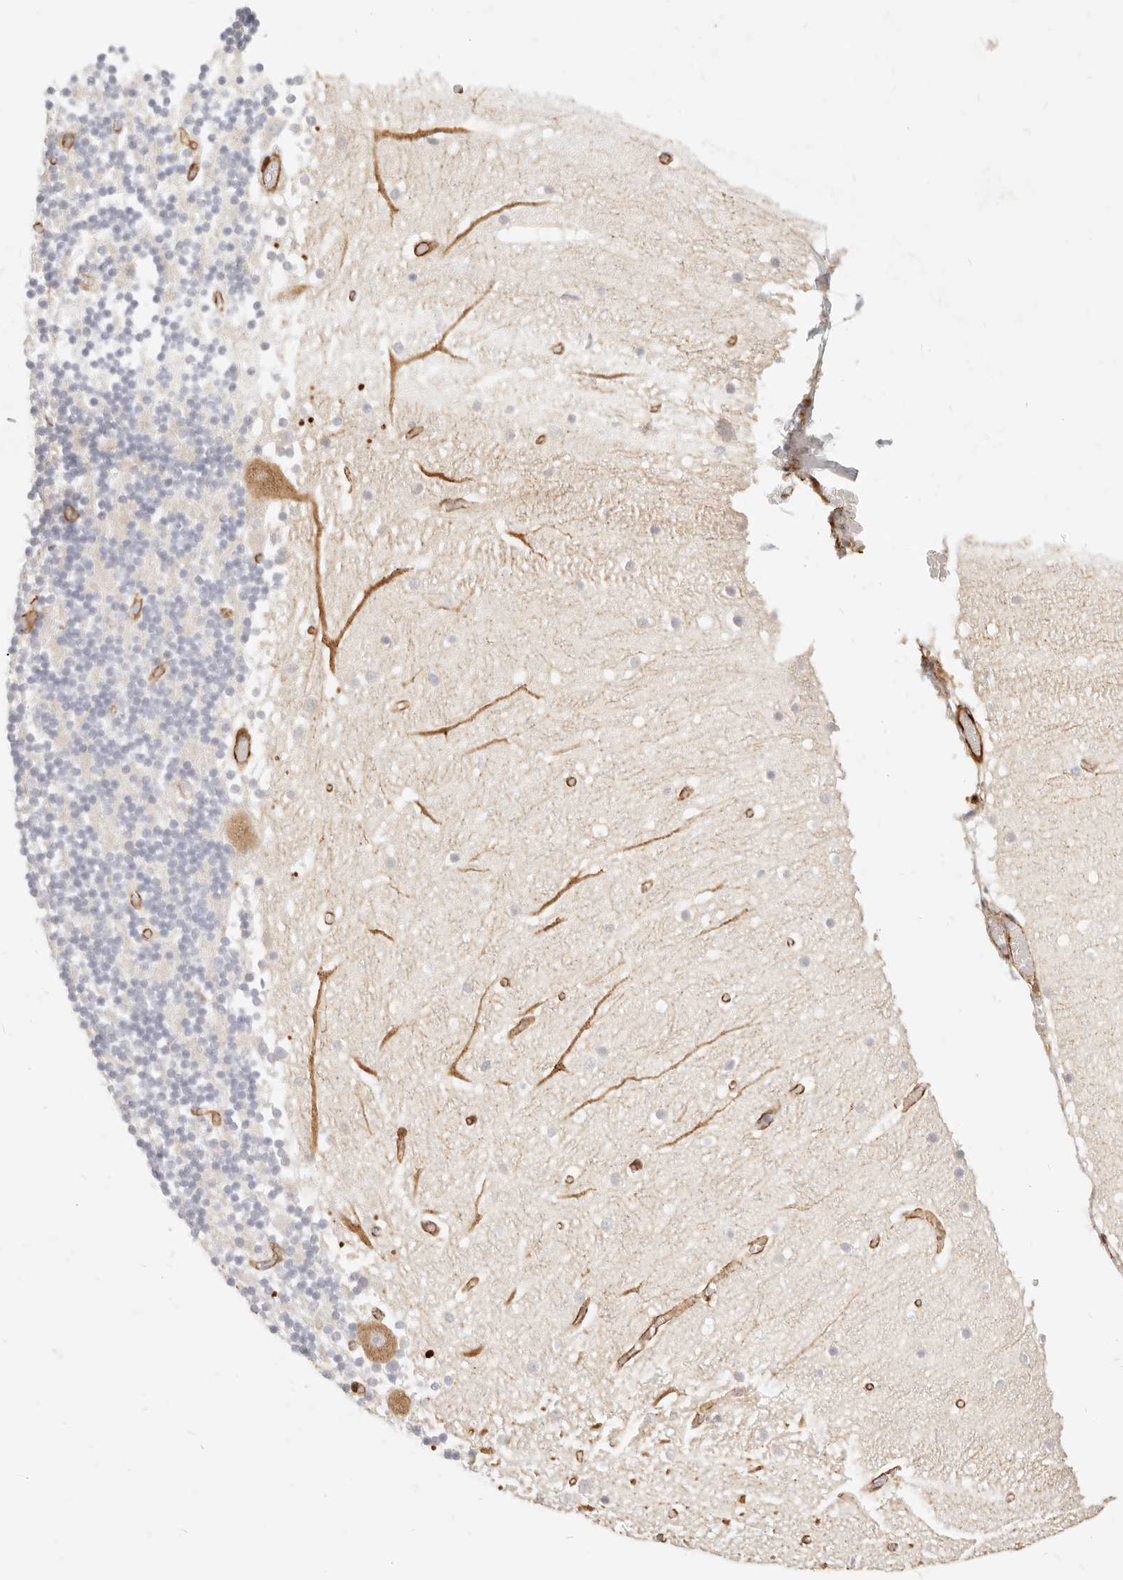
{"staining": {"intensity": "negative", "quantity": "none", "location": "none"}, "tissue": "cerebellum", "cell_type": "Cells in granular layer", "image_type": "normal", "snomed": [{"axis": "morphology", "description": "Normal tissue, NOS"}, {"axis": "topography", "description": "Cerebellum"}], "caption": "Histopathology image shows no significant protein expression in cells in granular layer of benign cerebellum.", "gene": "TMTC2", "patient": {"sex": "female", "age": 28}}